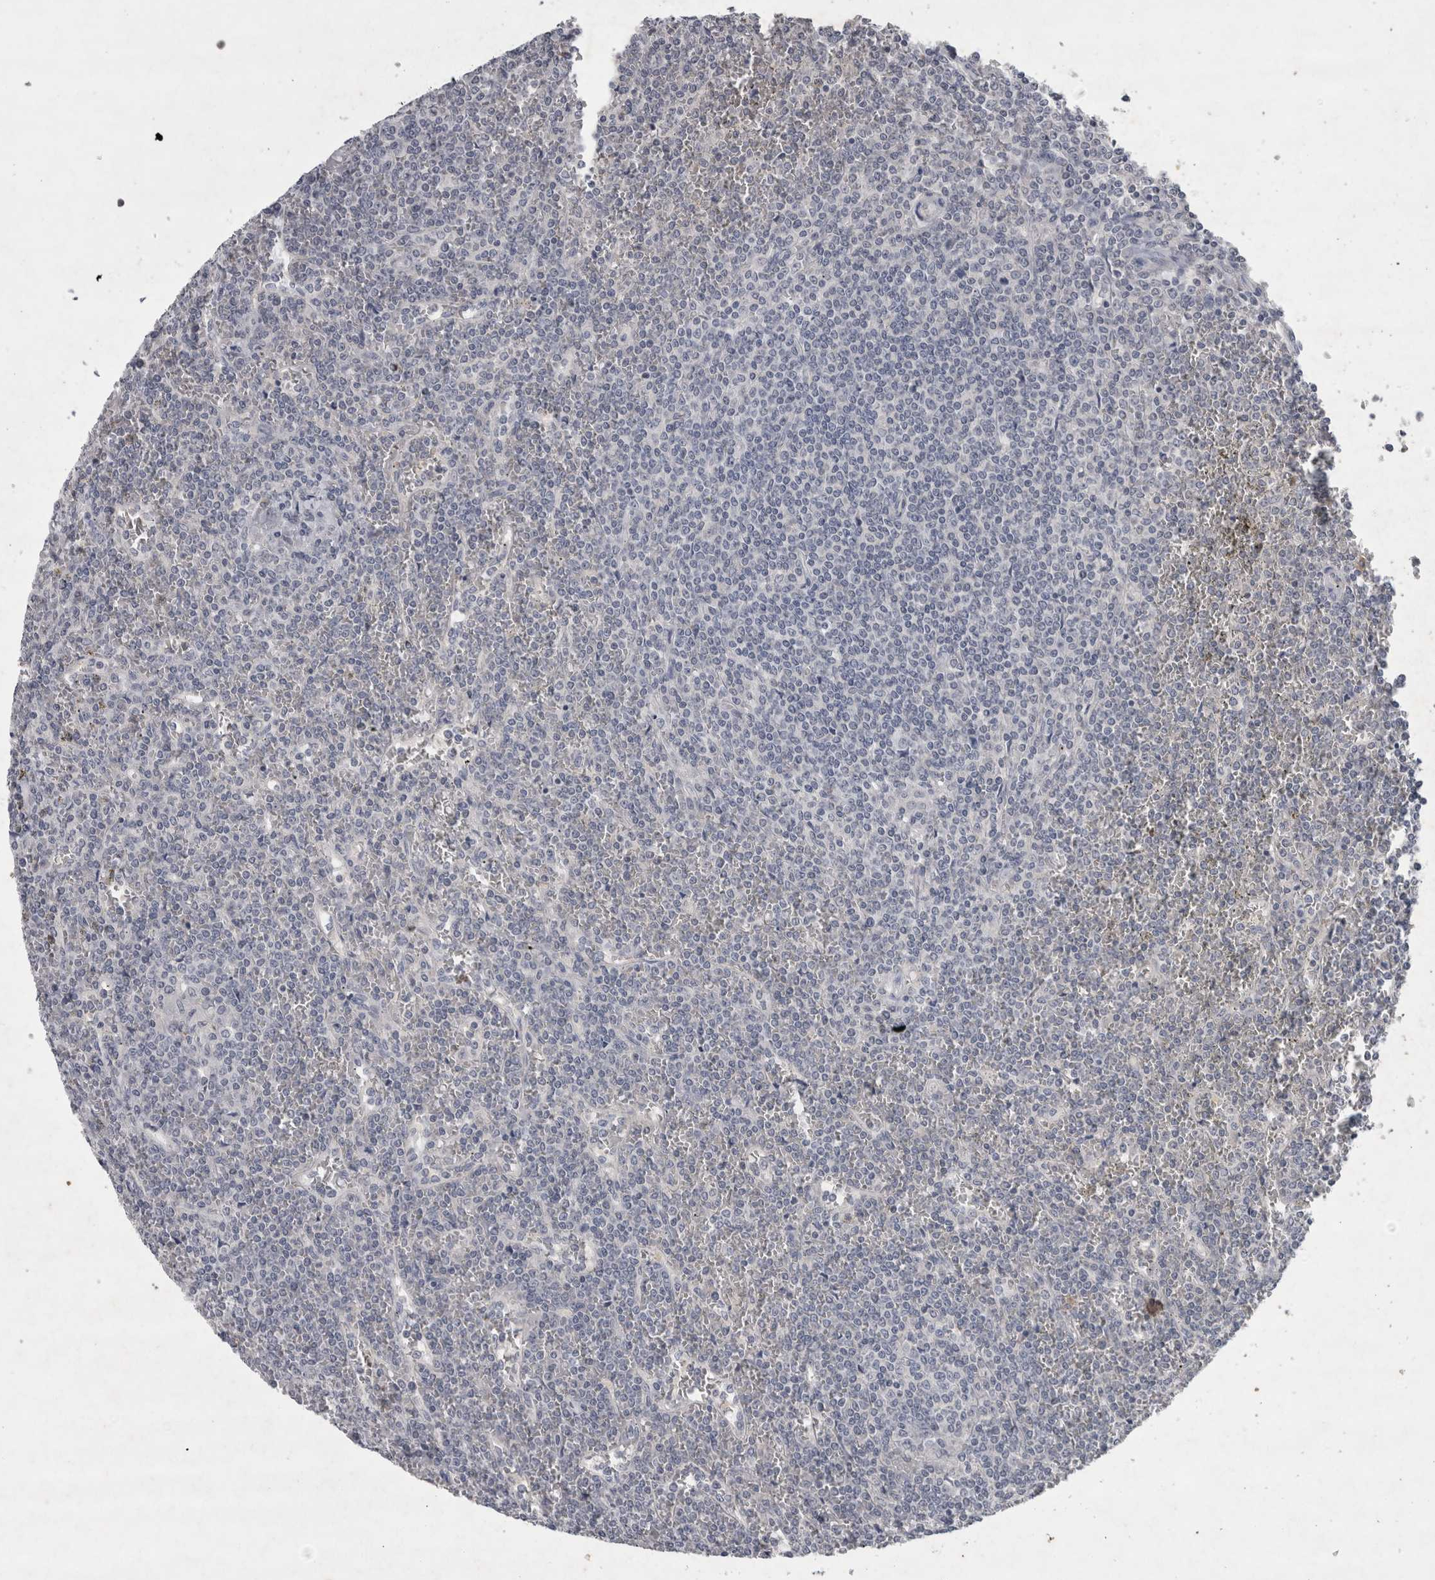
{"staining": {"intensity": "negative", "quantity": "none", "location": "none"}, "tissue": "lymphoma", "cell_type": "Tumor cells", "image_type": "cancer", "snomed": [{"axis": "morphology", "description": "Malignant lymphoma, non-Hodgkin's type, Low grade"}, {"axis": "topography", "description": "Spleen"}], "caption": "Immunohistochemistry (IHC) of lymphoma displays no positivity in tumor cells. The staining was performed using DAB (3,3'-diaminobenzidine) to visualize the protein expression in brown, while the nuclei were stained in blue with hematoxylin (Magnification: 20x).", "gene": "WNT7A", "patient": {"sex": "female", "age": 19}}